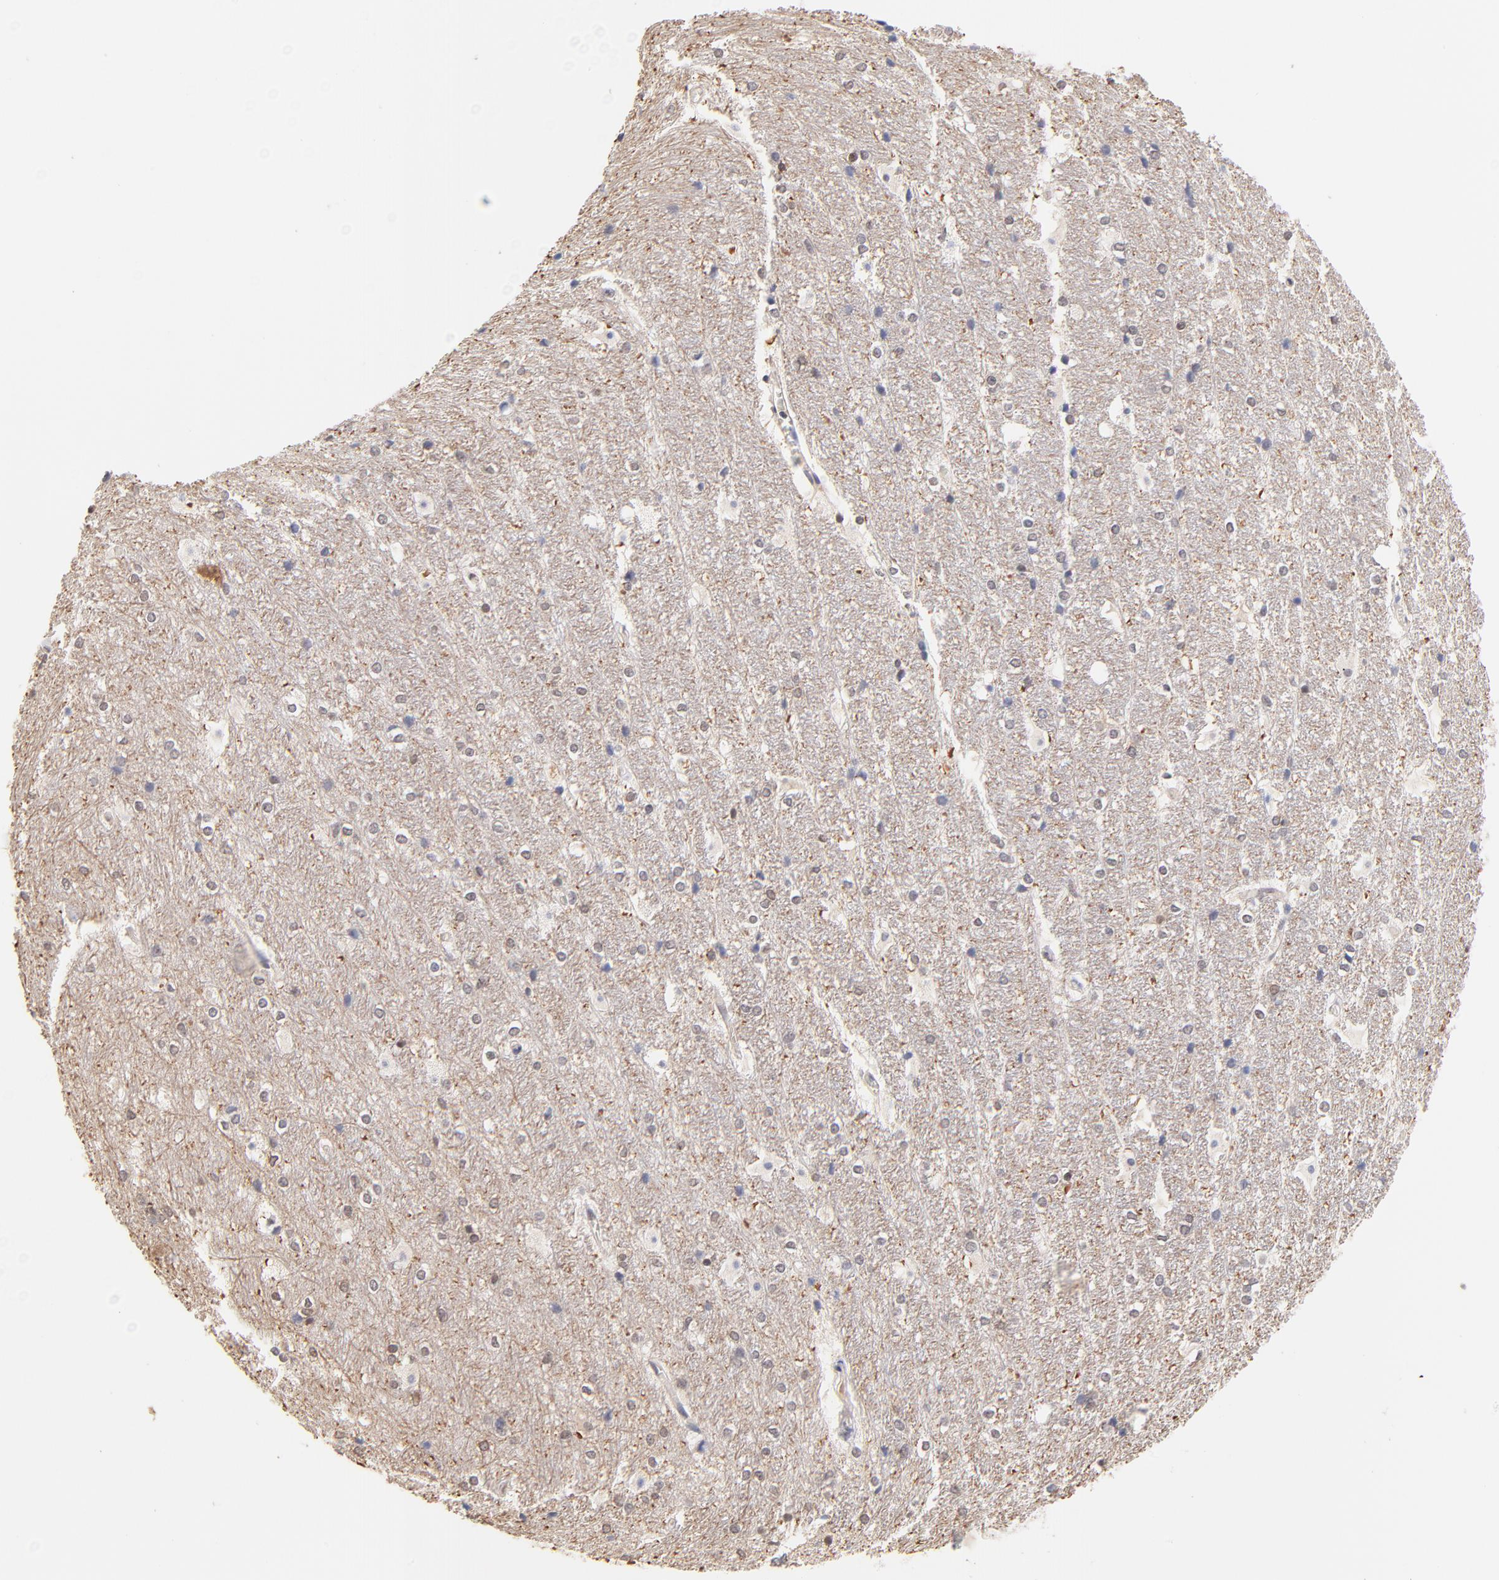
{"staining": {"intensity": "negative", "quantity": "none", "location": "none"}, "tissue": "hippocampus", "cell_type": "Glial cells", "image_type": "normal", "snomed": [{"axis": "morphology", "description": "Normal tissue, NOS"}, {"axis": "topography", "description": "Hippocampus"}], "caption": "Immunohistochemistry micrograph of normal hippocampus stained for a protein (brown), which demonstrates no expression in glial cells. Brightfield microscopy of IHC stained with DAB (brown) and hematoxylin (blue), captured at high magnification.", "gene": "RIBC2", "patient": {"sex": "female", "age": 19}}